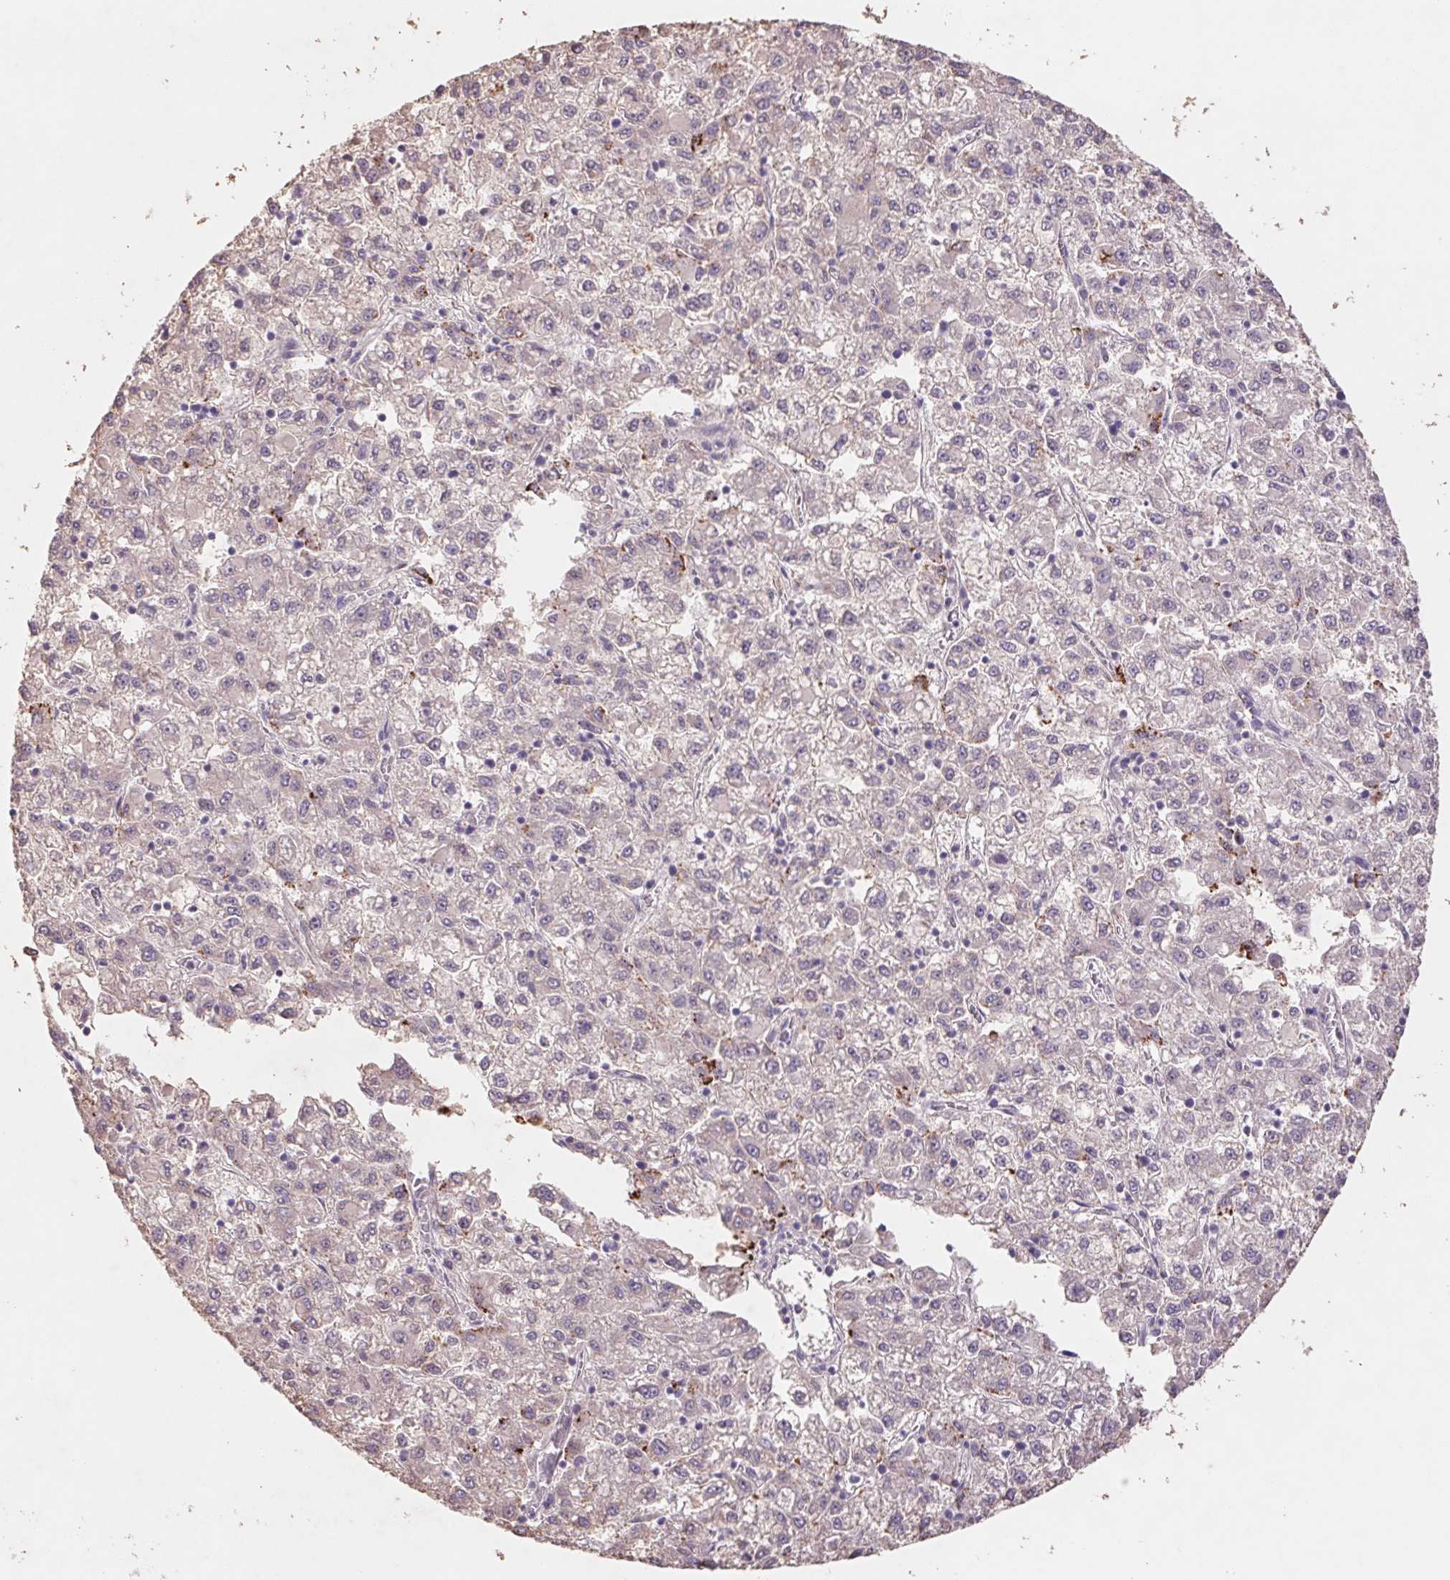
{"staining": {"intensity": "weak", "quantity": "<25%", "location": "cytoplasmic/membranous"}, "tissue": "liver cancer", "cell_type": "Tumor cells", "image_type": "cancer", "snomed": [{"axis": "morphology", "description": "Carcinoma, Hepatocellular, NOS"}, {"axis": "topography", "description": "Liver"}], "caption": "Immunohistochemistry (IHC) photomicrograph of liver cancer stained for a protein (brown), which reveals no staining in tumor cells.", "gene": "GRM2", "patient": {"sex": "male", "age": 40}}